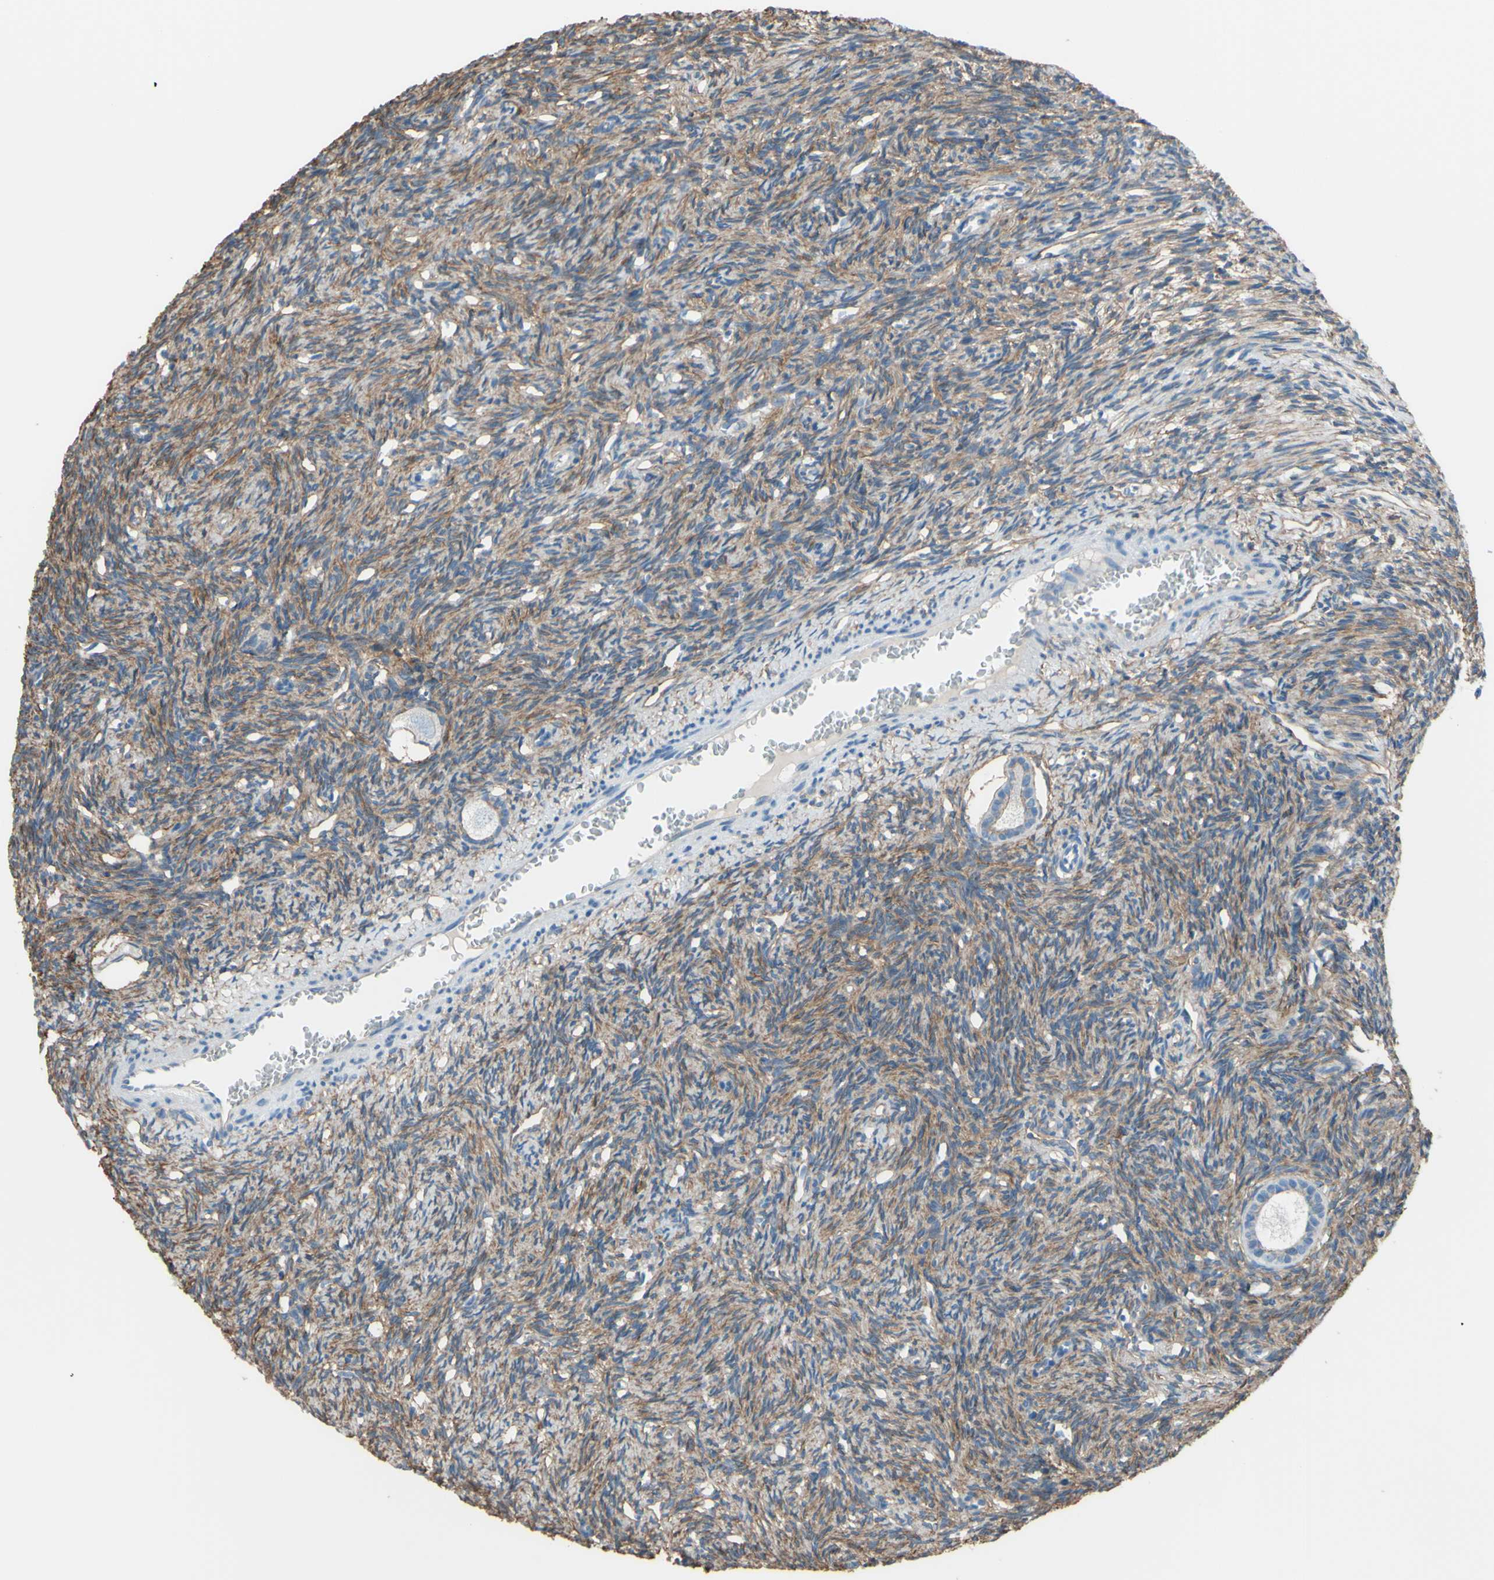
{"staining": {"intensity": "negative", "quantity": "none", "location": "none"}, "tissue": "ovary", "cell_type": "Follicle cells", "image_type": "normal", "snomed": [{"axis": "morphology", "description": "Normal tissue, NOS"}, {"axis": "topography", "description": "Ovary"}], "caption": "Human ovary stained for a protein using IHC exhibits no positivity in follicle cells.", "gene": "ADD1", "patient": {"sex": "female", "age": 33}}